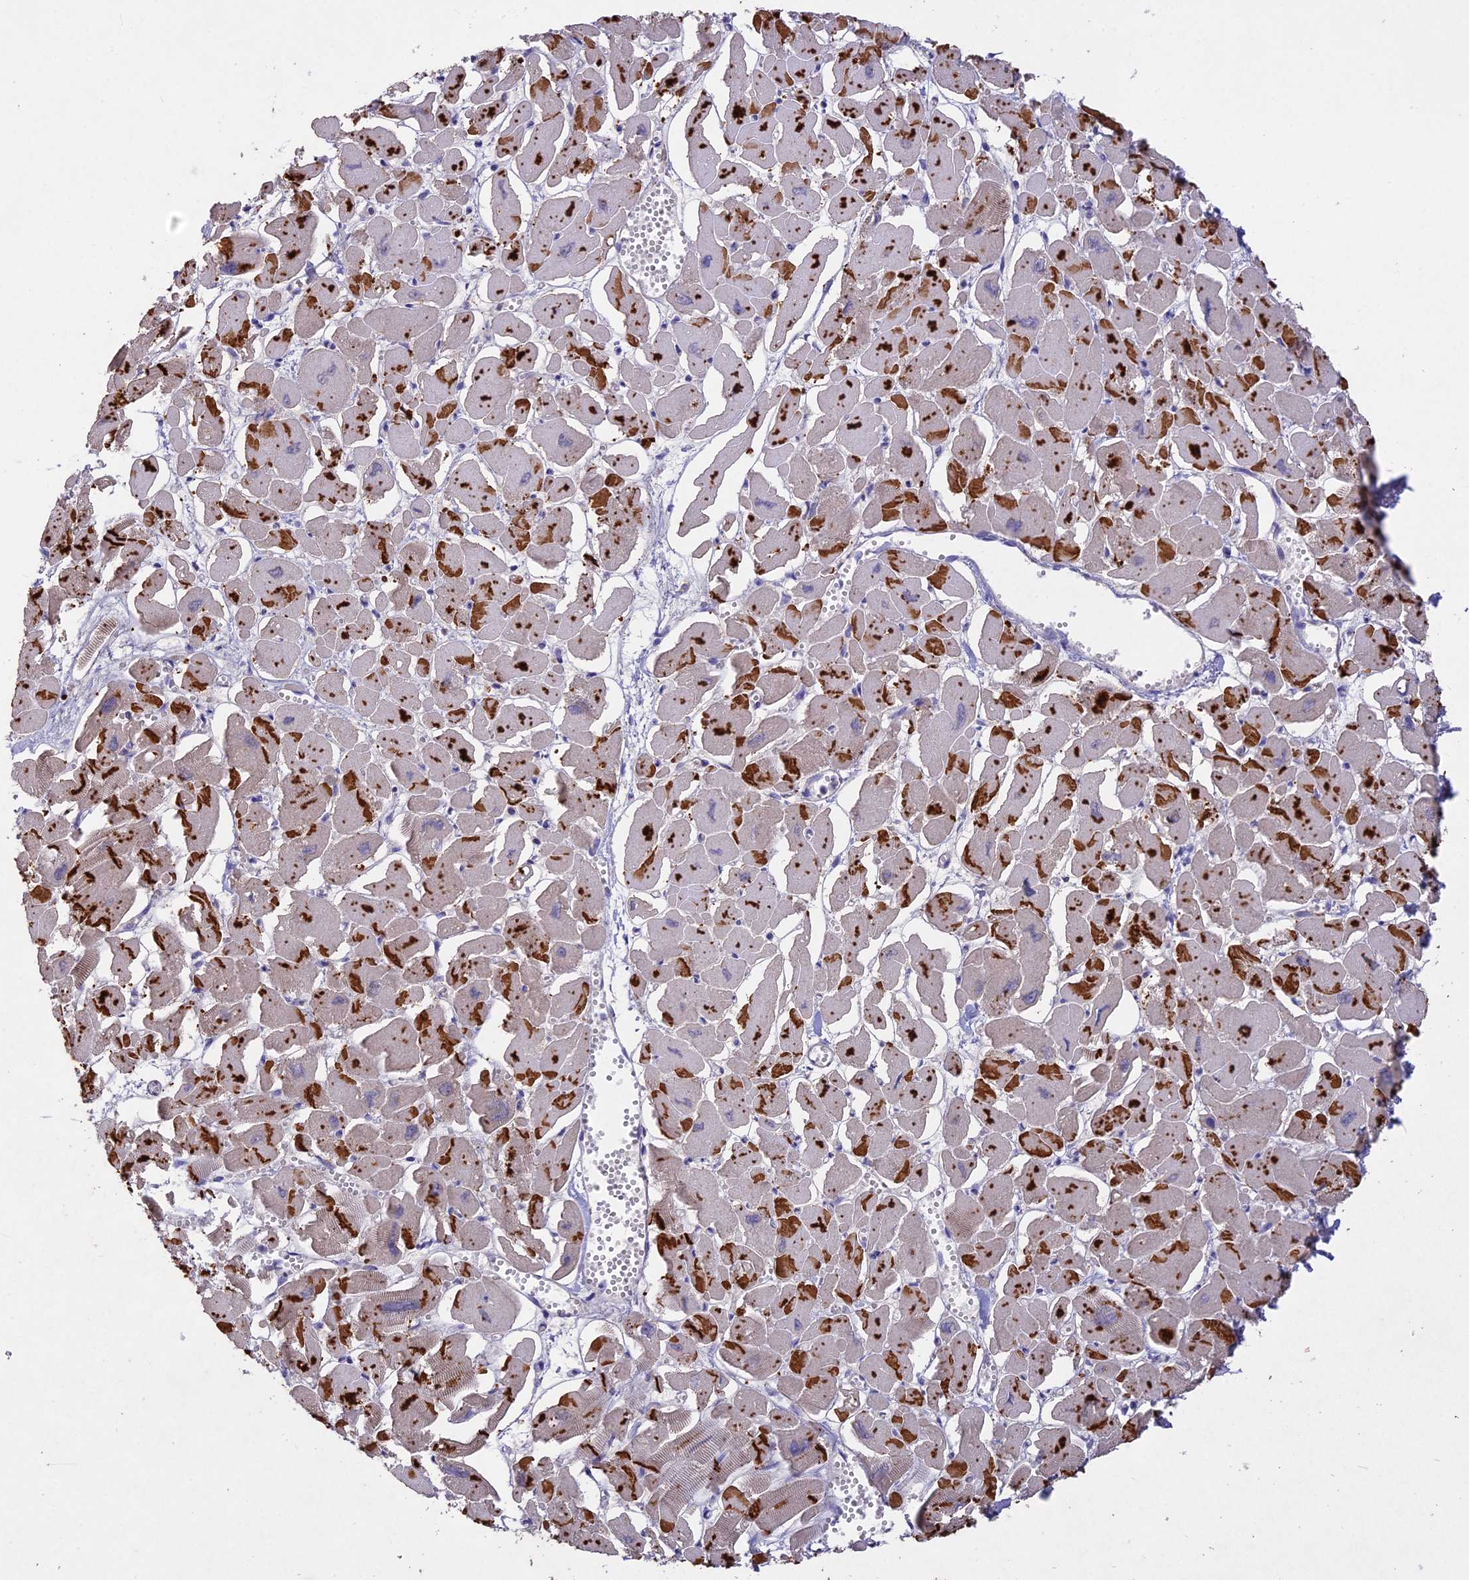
{"staining": {"intensity": "moderate", "quantity": "25%-75%", "location": "cytoplasmic/membranous"}, "tissue": "heart muscle", "cell_type": "Cardiomyocytes", "image_type": "normal", "snomed": [{"axis": "morphology", "description": "Normal tissue, NOS"}, {"axis": "topography", "description": "Heart"}], "caption": "Immunohistochemical staining of benign heart muscle reveals 25%-75% levels of moderate cytoplasmic/membranous protein expression in approximately 25%-75% of cardiomyocytes. Immunohistochemistry stains the protein of interest in brown and the nuclei are stained blue.", "gene": "SLC26A4", "patient": {"sex": "male", "age": 54}}